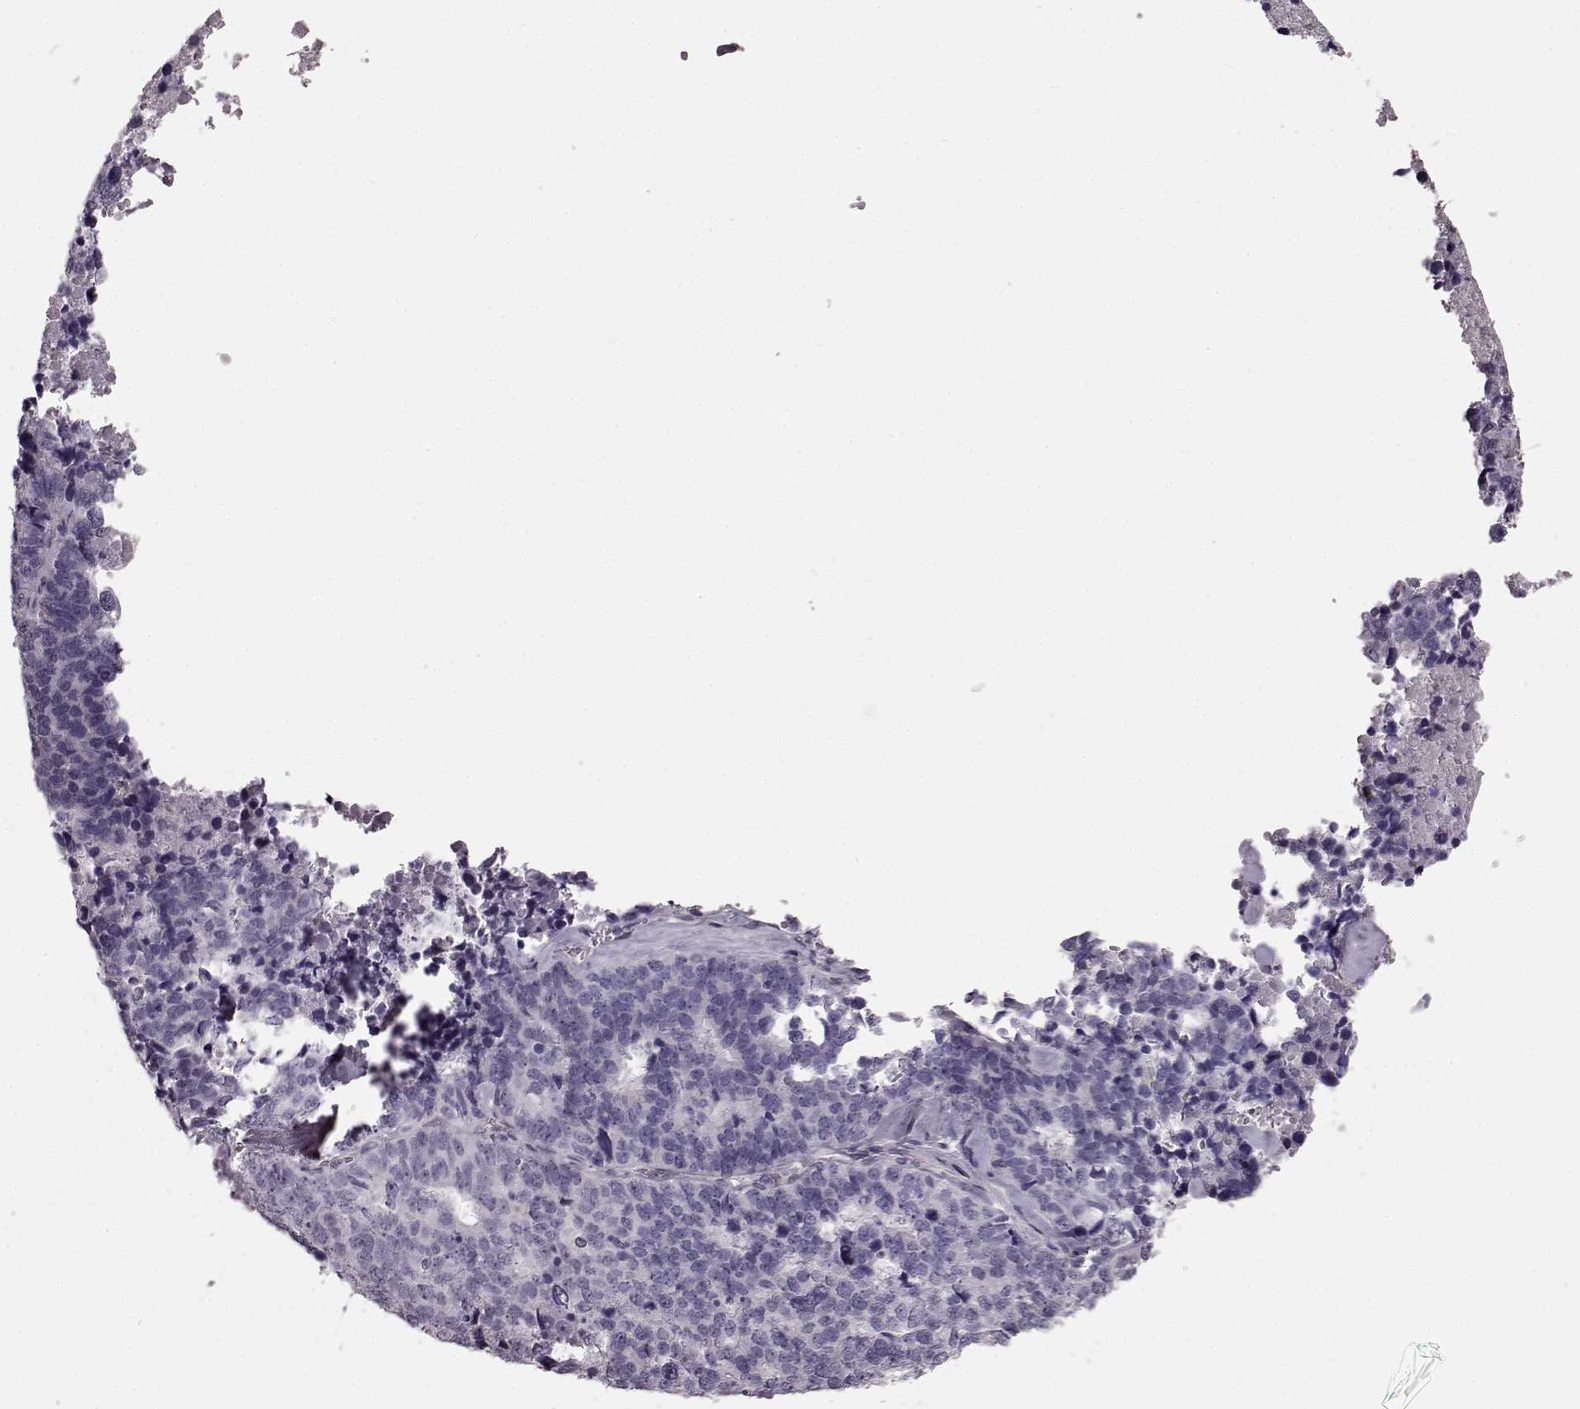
{"staining": {"intensity": "negative", "quantity": "none", "location": "none"}, "tissue": "stomach cancer", "cell_type": "Tumor cells", "image_type": "cancer", "snomed": [{"axis": "morphology", "description": "Adenocarcinoma, NOS"}, {"axis": "topography", "description": "Stomach"}], "caption": "Human stomach cancer (adenocarcinoma) stained for a protein using IHC demonstrates no positivity in tumor cells.", "gene": "TCHHL1", "patient": {"sex": "male", "age": 69}}